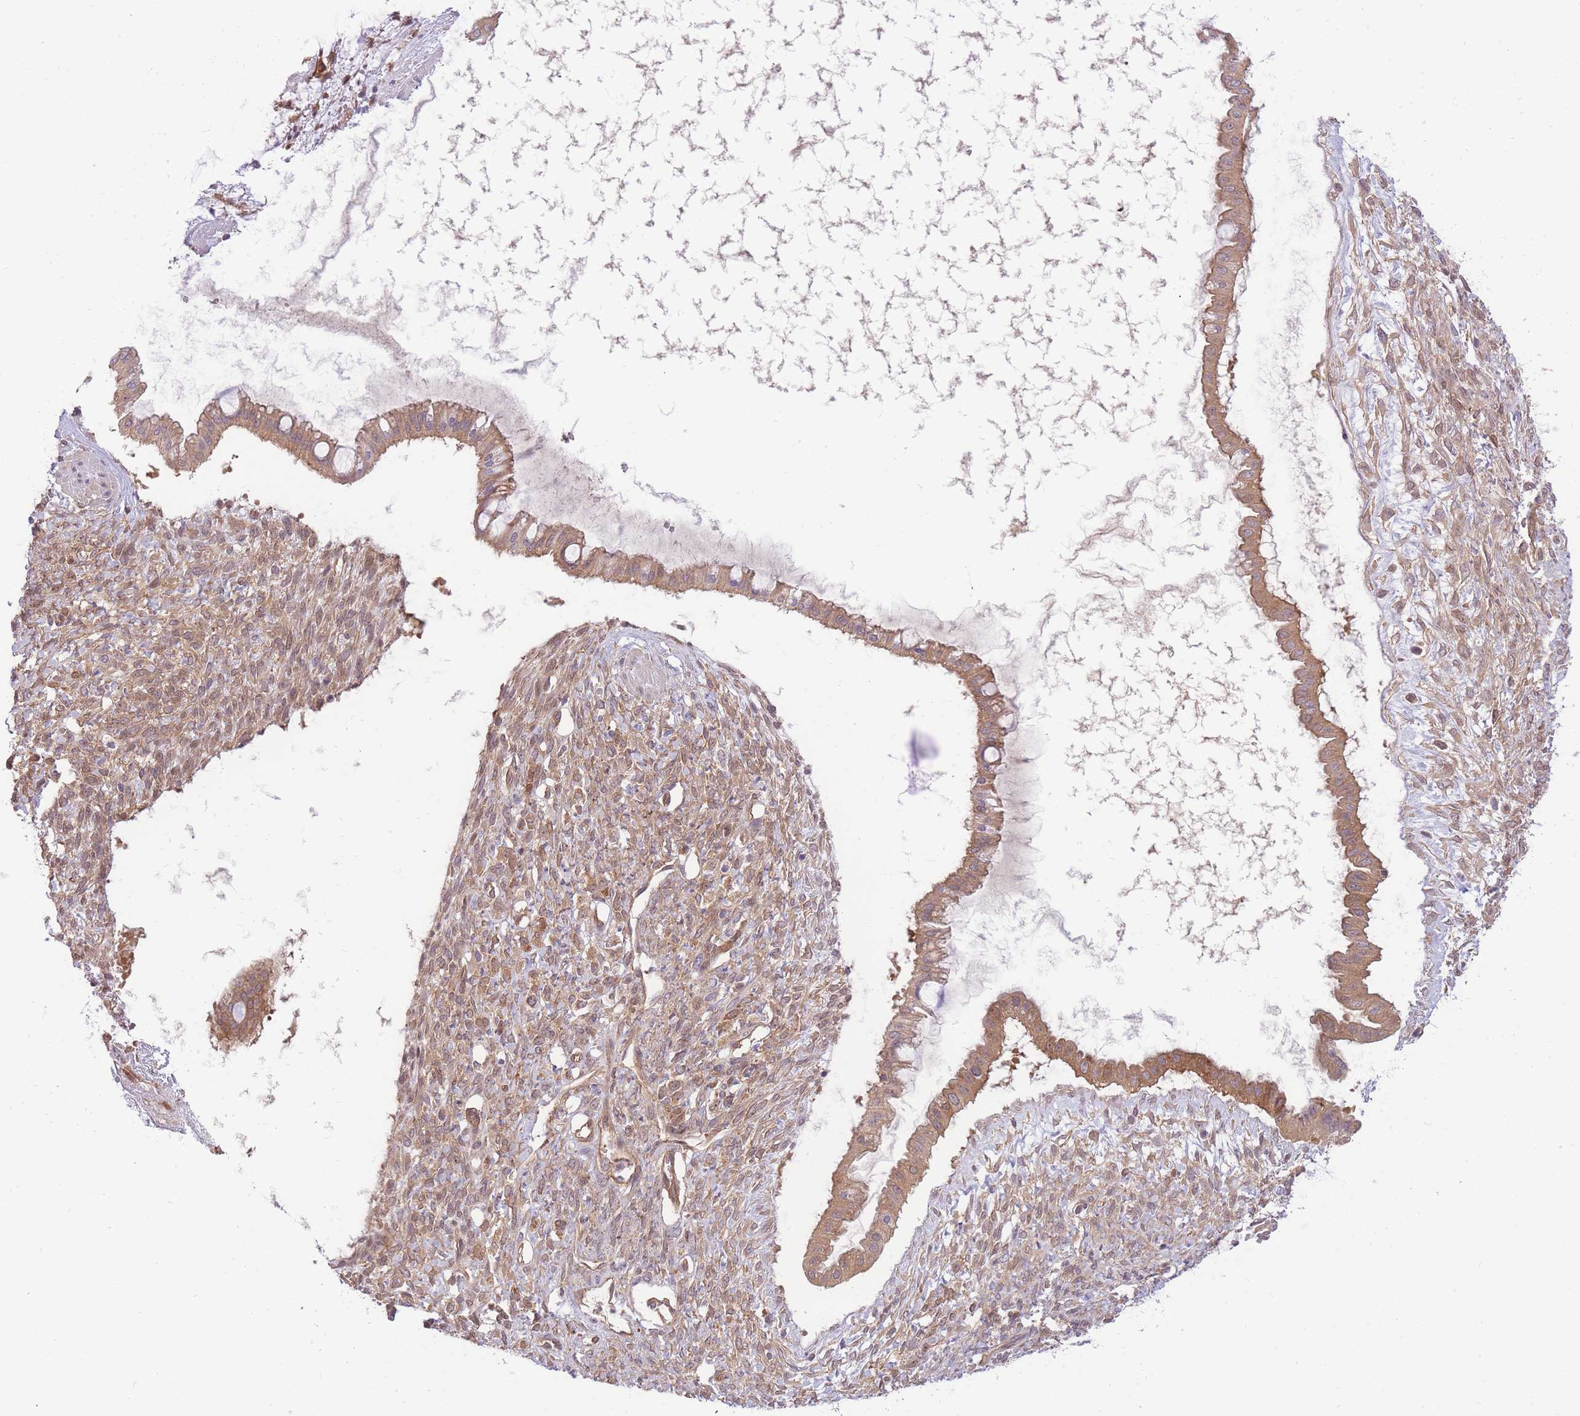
{"staining": {"intensity": "moderate", "quantity": ">75%", "location": "cytoplasmic/membranous"}, "tissue": "ovarian cancer", "cell_type": "Tumor cells", "image_type": "cancer", "snomed": [{"axis": "morphology", "description": "Cystadenocarcinoma, mucinous, NOS"}, {"axis": "topography", "description": "Ovary"}], "caption": "Immunohistochemistry (IHC) of human mucinous cystadenocarcinoma (ovarian) exhibits medium levels of moderate cytoplasmic/membranous expression in approximately >75% of tumor cells. The protein of interest is shown in brown color, while the nuclei are stained blue.", "gene": "PREP", "patient": {"sex": "female", "age": 73}}